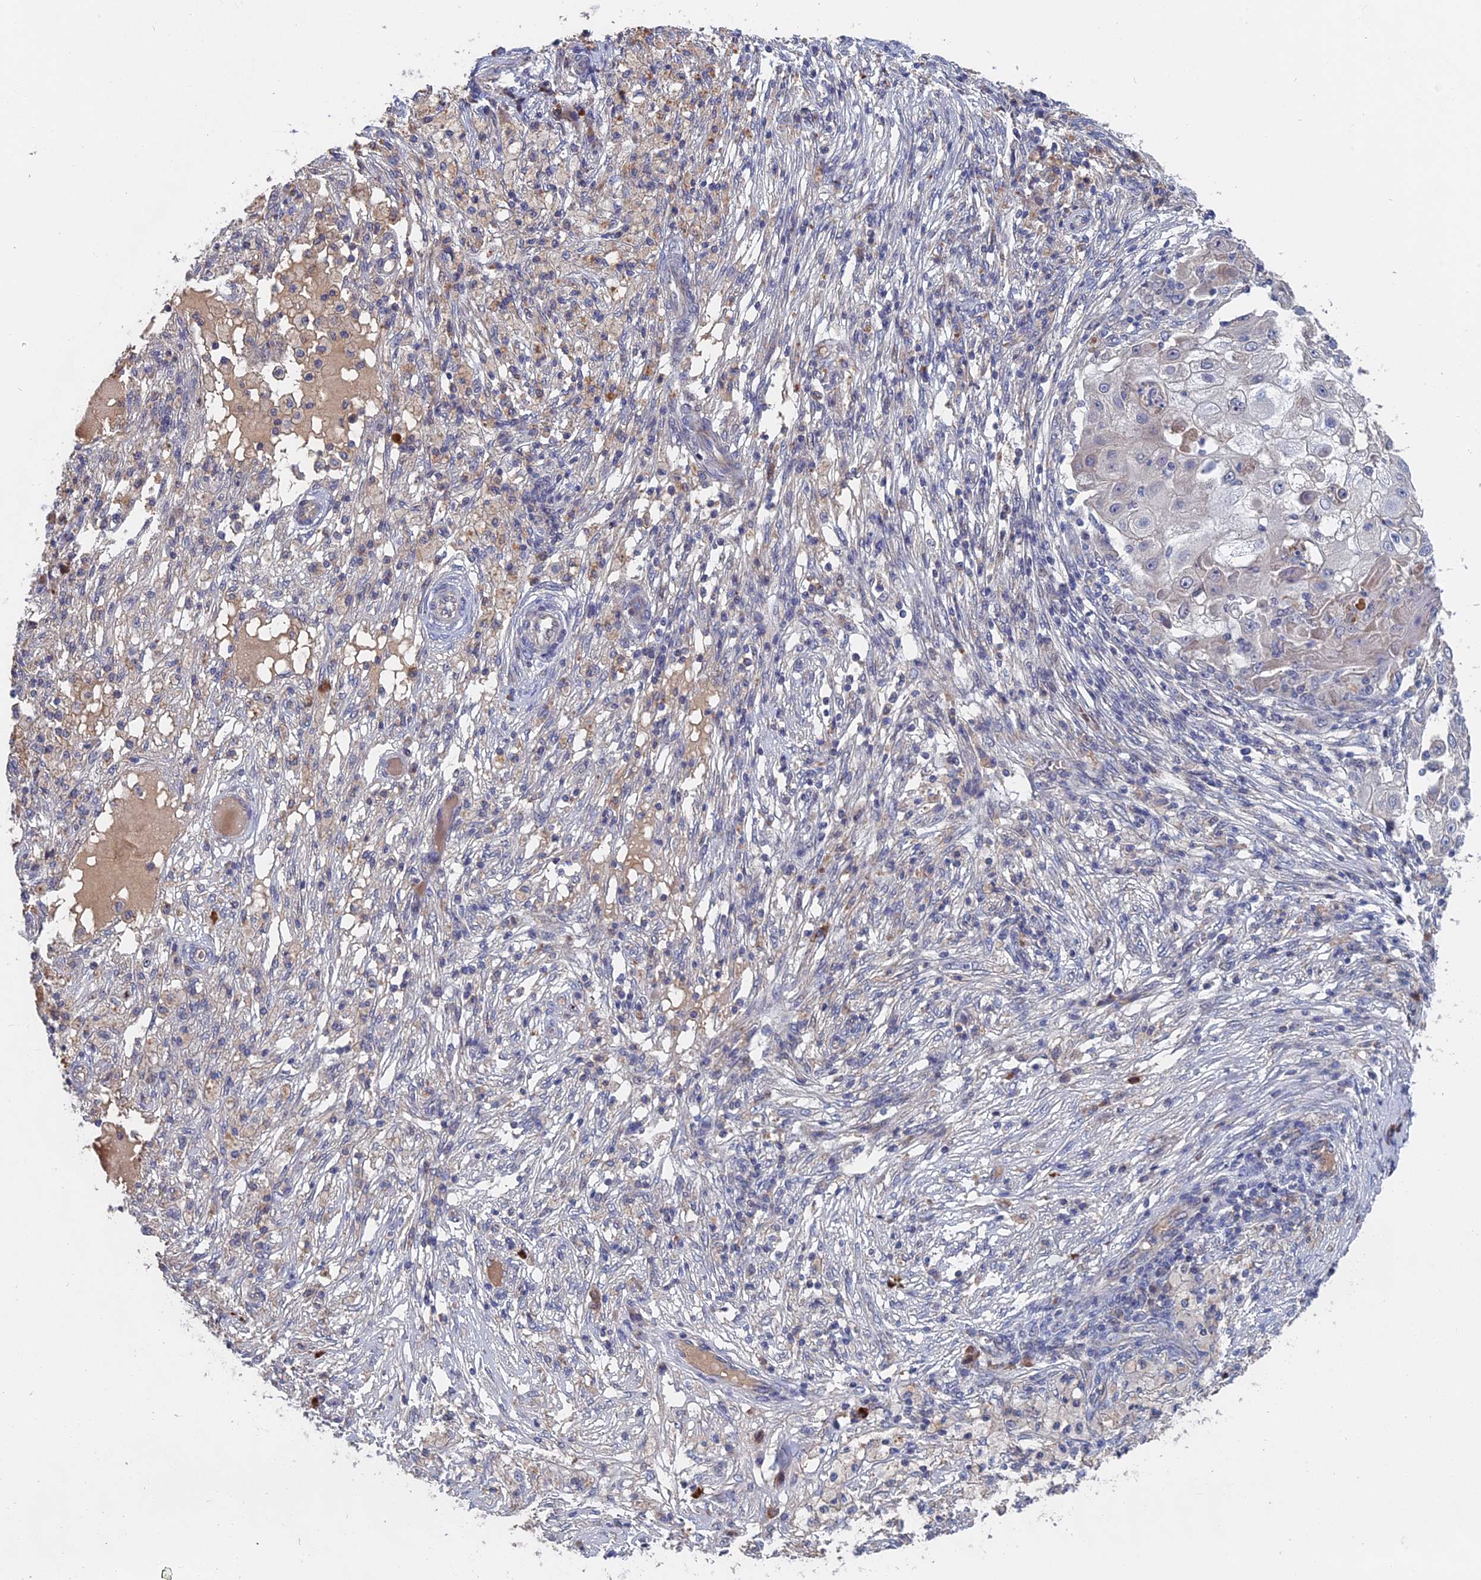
{"staining": {"intensity": "negative", "quantity": "none", "location": "none"}, "tissue": "ovarian cancer", "cell_type": "Tumor cells", "image_type": "cancer", "snomed": [{"axis": "morphology", "description": "Carcinoma, endometroid"}, {"axis": "topography", "description": "Ovary"}], "caption": "This is an immunohistochemistry (IHC) micrograph of human endometroid carcinoma (ovarian). There is no positivity in tumor cells.", "gene": "SLC33A1", "patient": {"sex": "female", "age": 42}}